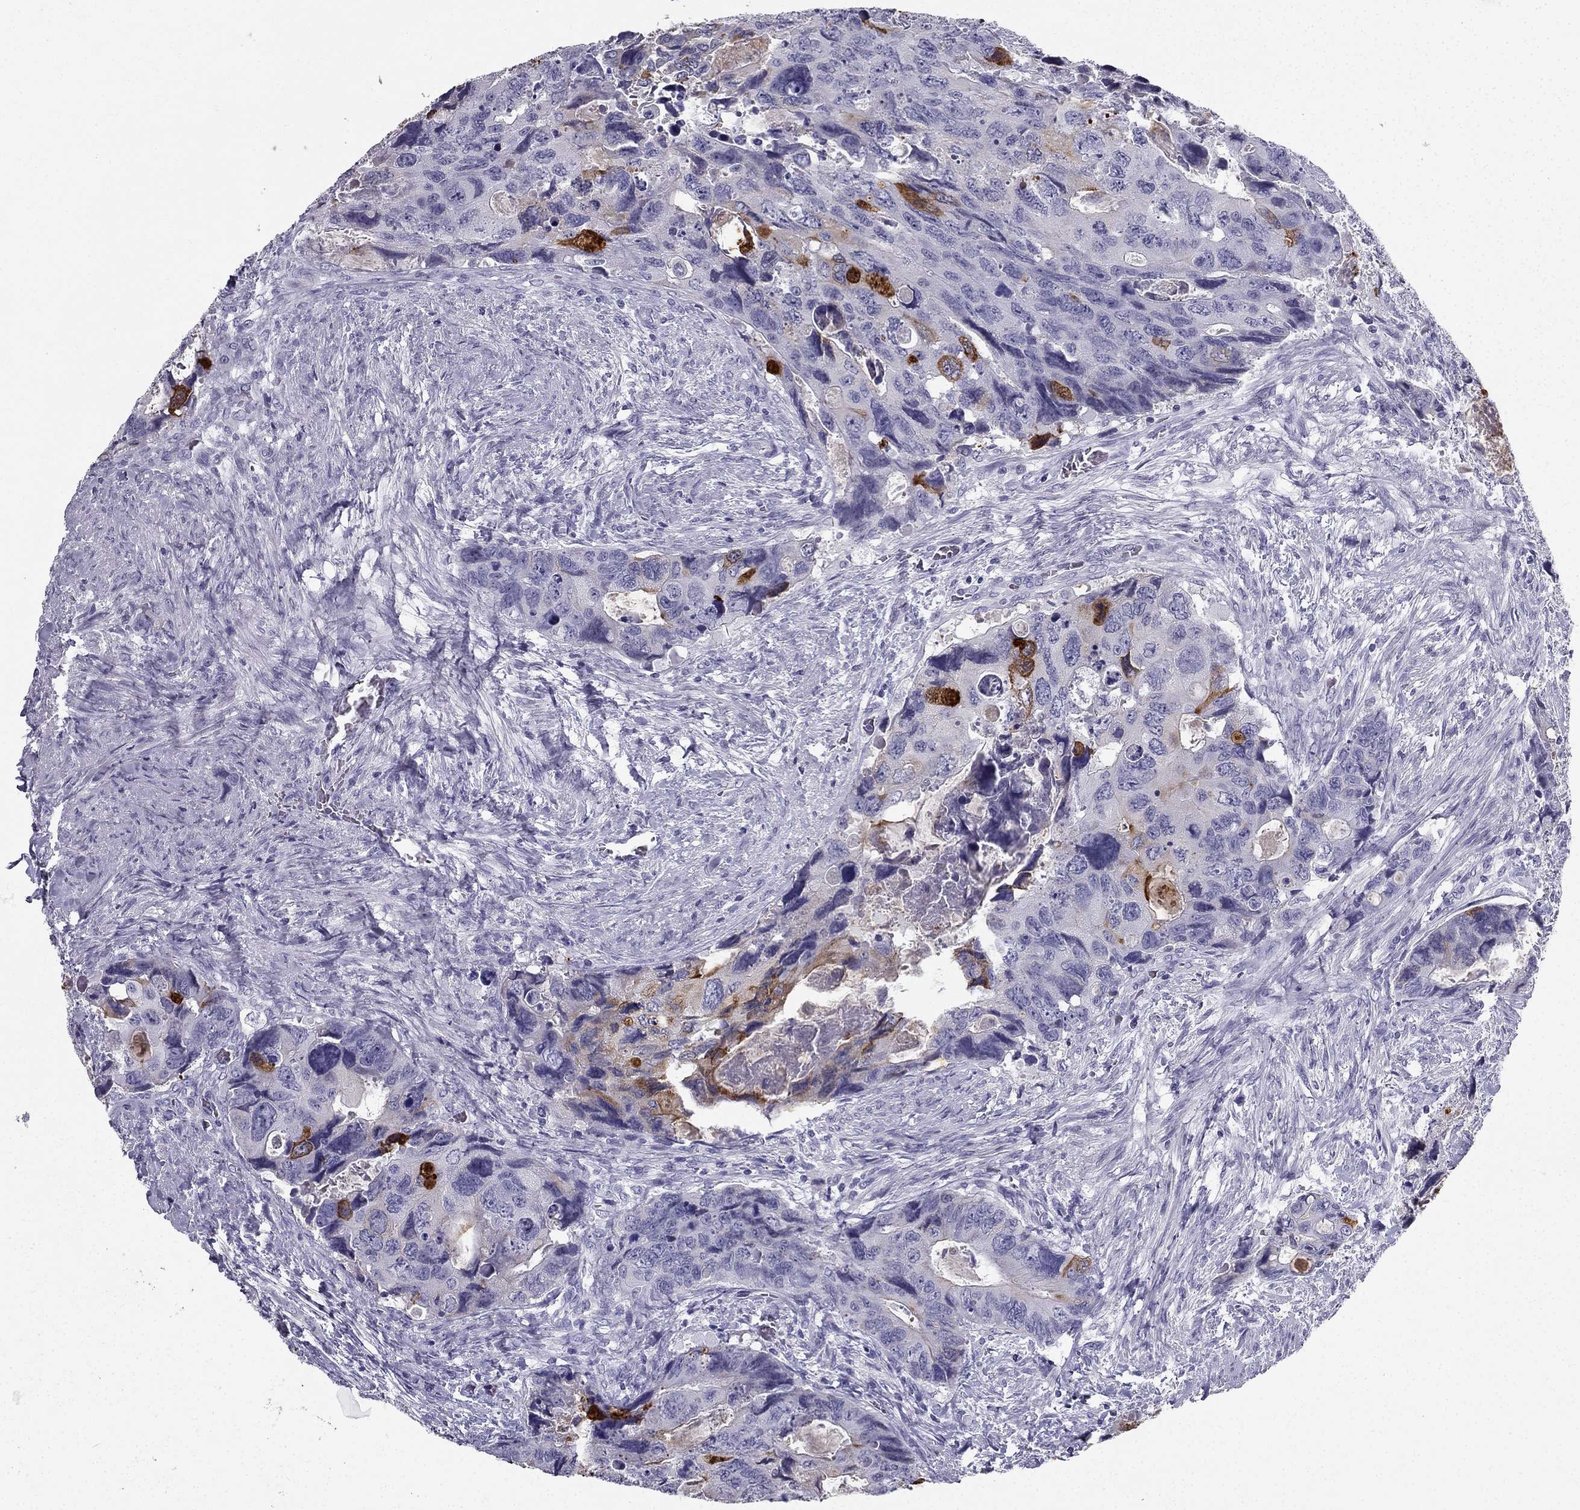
{"staining": {"intensity": "moderate", "quantity": "<25%", "location": "cytoplasmic/membranous"}, "tissue": "colorectal cancer", "cell_type": "Tumor cells", "image_type": "cancer", "snomed": [{"axis": "morphology", "description": "Adenocarcinoma, NOS"}, {"axis": "topography", "description": "Rectum"}], "caption": "Immunohistochemical staining of human colorectal adenocarcinoma demonstrates moderate cytoplasmic/membranous protein staining in about <25% of tumor cells. The staining was performed using DAB to visualize the protein expression in brown, while the nuclei were stained in blue with hematoxylin (Magnification: 20x).", "gene": "TFF3", "patient": {"sex": "male", "age": 62}}